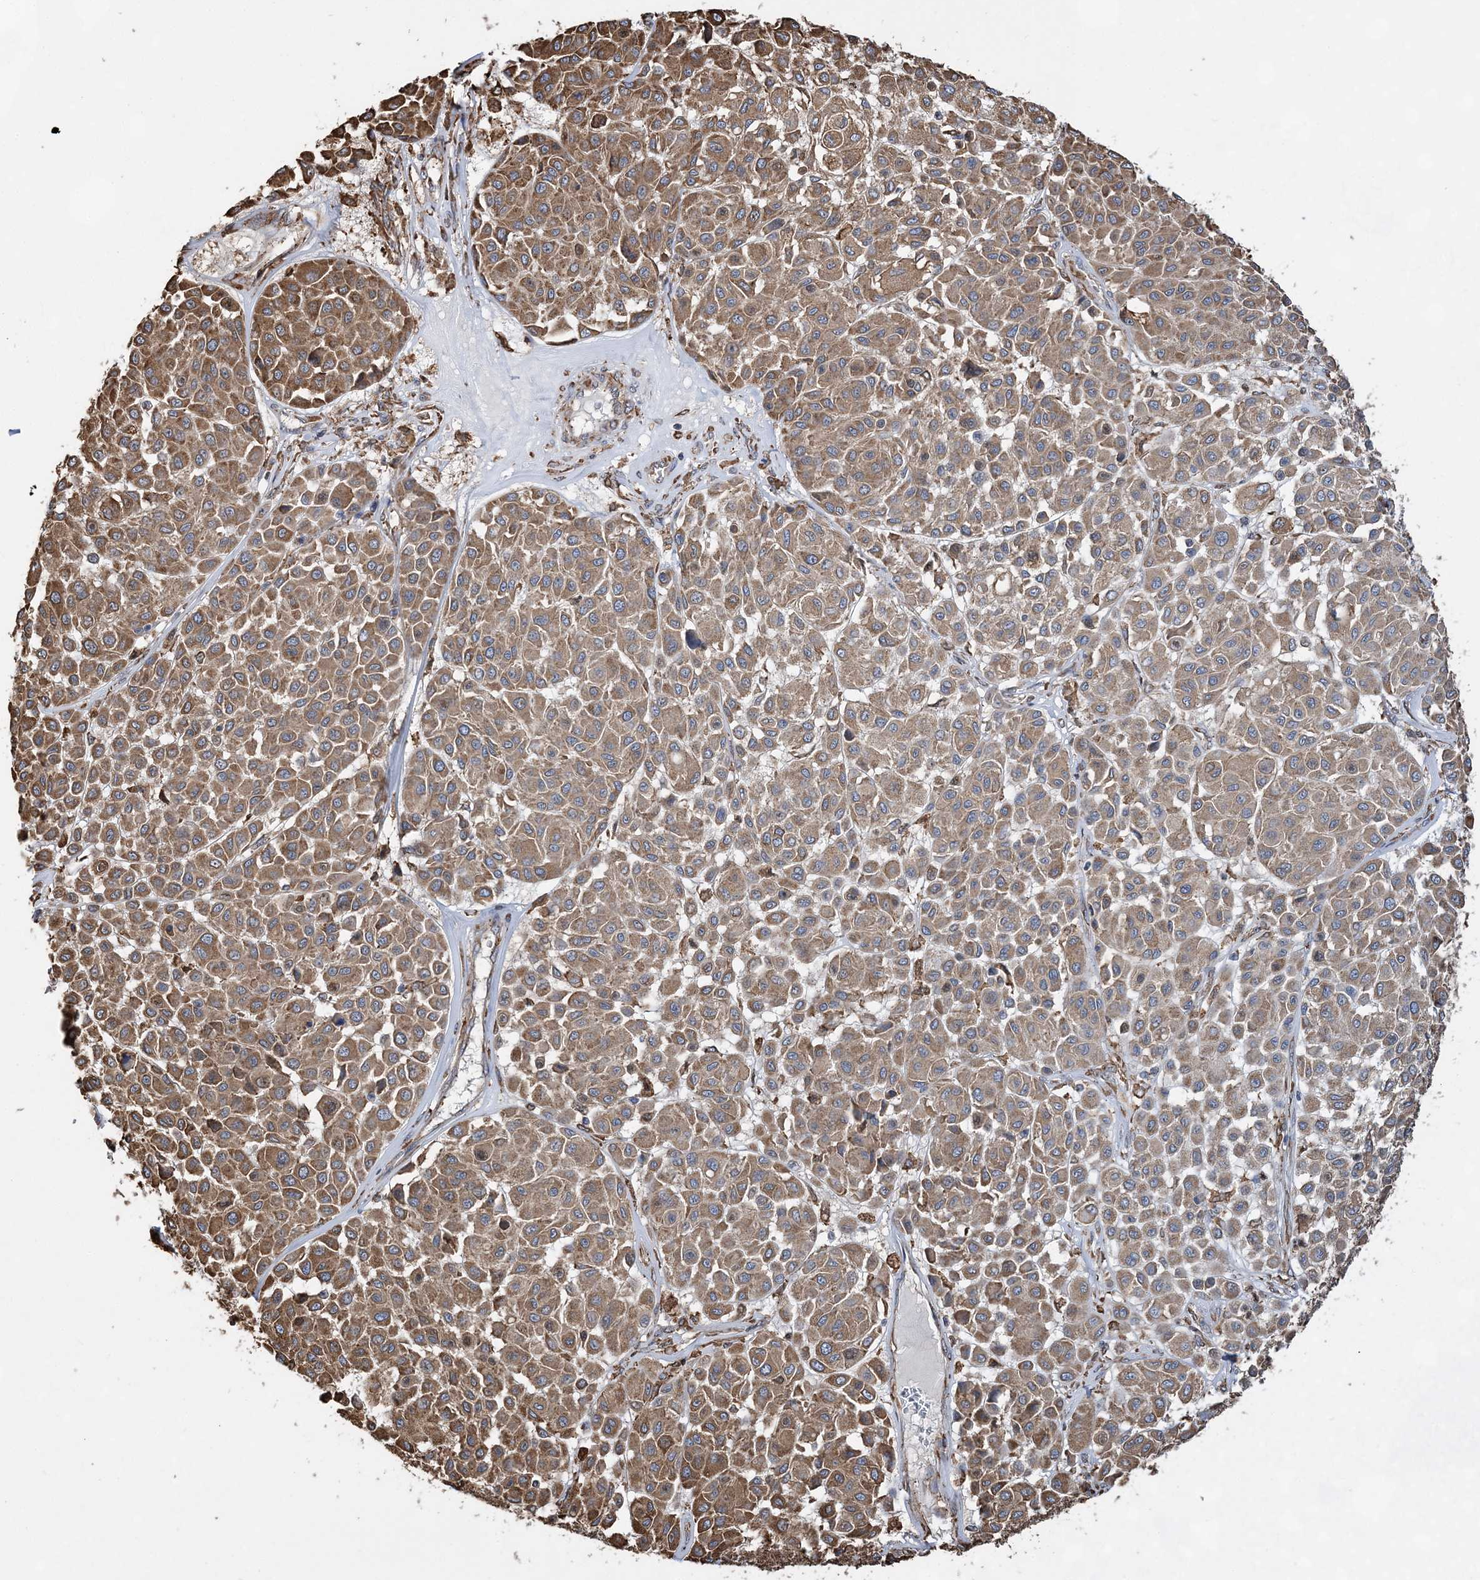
{"staining": {"intensity": "moderate", "quantity": ">75%", "location": "cytoplasmic/membranous"}, "tissue": "melanoma", "cell_type": "Tumor cells", "image_type": "cancer", "snomed": [{"axis": "morphology", "description": "Malignant melanoma, Metastatic site"}, {"axis": "topography", "description": "Soft tissue"}], "caption": "Tumor cells exhibit medium levels of moderate cytoplasmic/membranous staining in approximately >75% of cells in human melanoma.", "gene": "WDR12", "patient": {"sex": "male", "age": 41}}